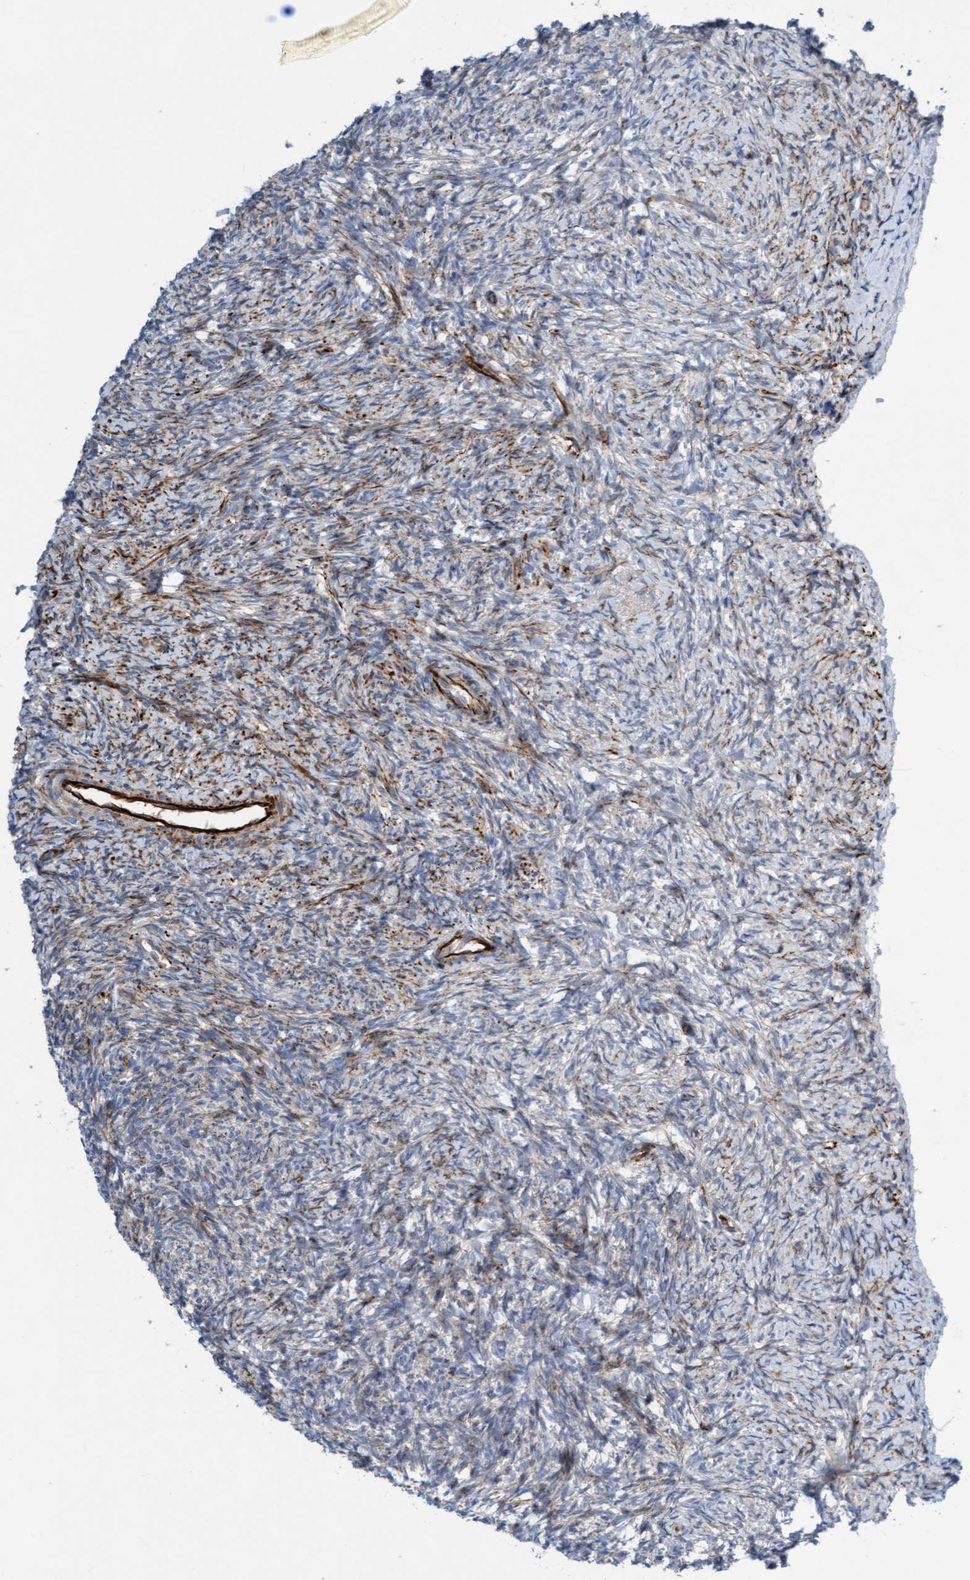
{"staining": {"intensity": "strong", "quantity": "25%-75%", "location": "cytoplasmic/membranous"}, "tissue": "ovary", "cell_type": "Ovarian stroma cells", "image_type": "normal", "snomed": [{"axis": "morphology", "description": "Normal tissue, NOS"}, {"axis": "topography", "description": "Ovary"}], "caption": "Protein staining demonstrates strong cytoplasmic/membranous positivity in about 25%-75% of ovarian stroma cells in benign ovary.", "gene": "POLG2", "patient": {"sex": "female", "age": 41}}